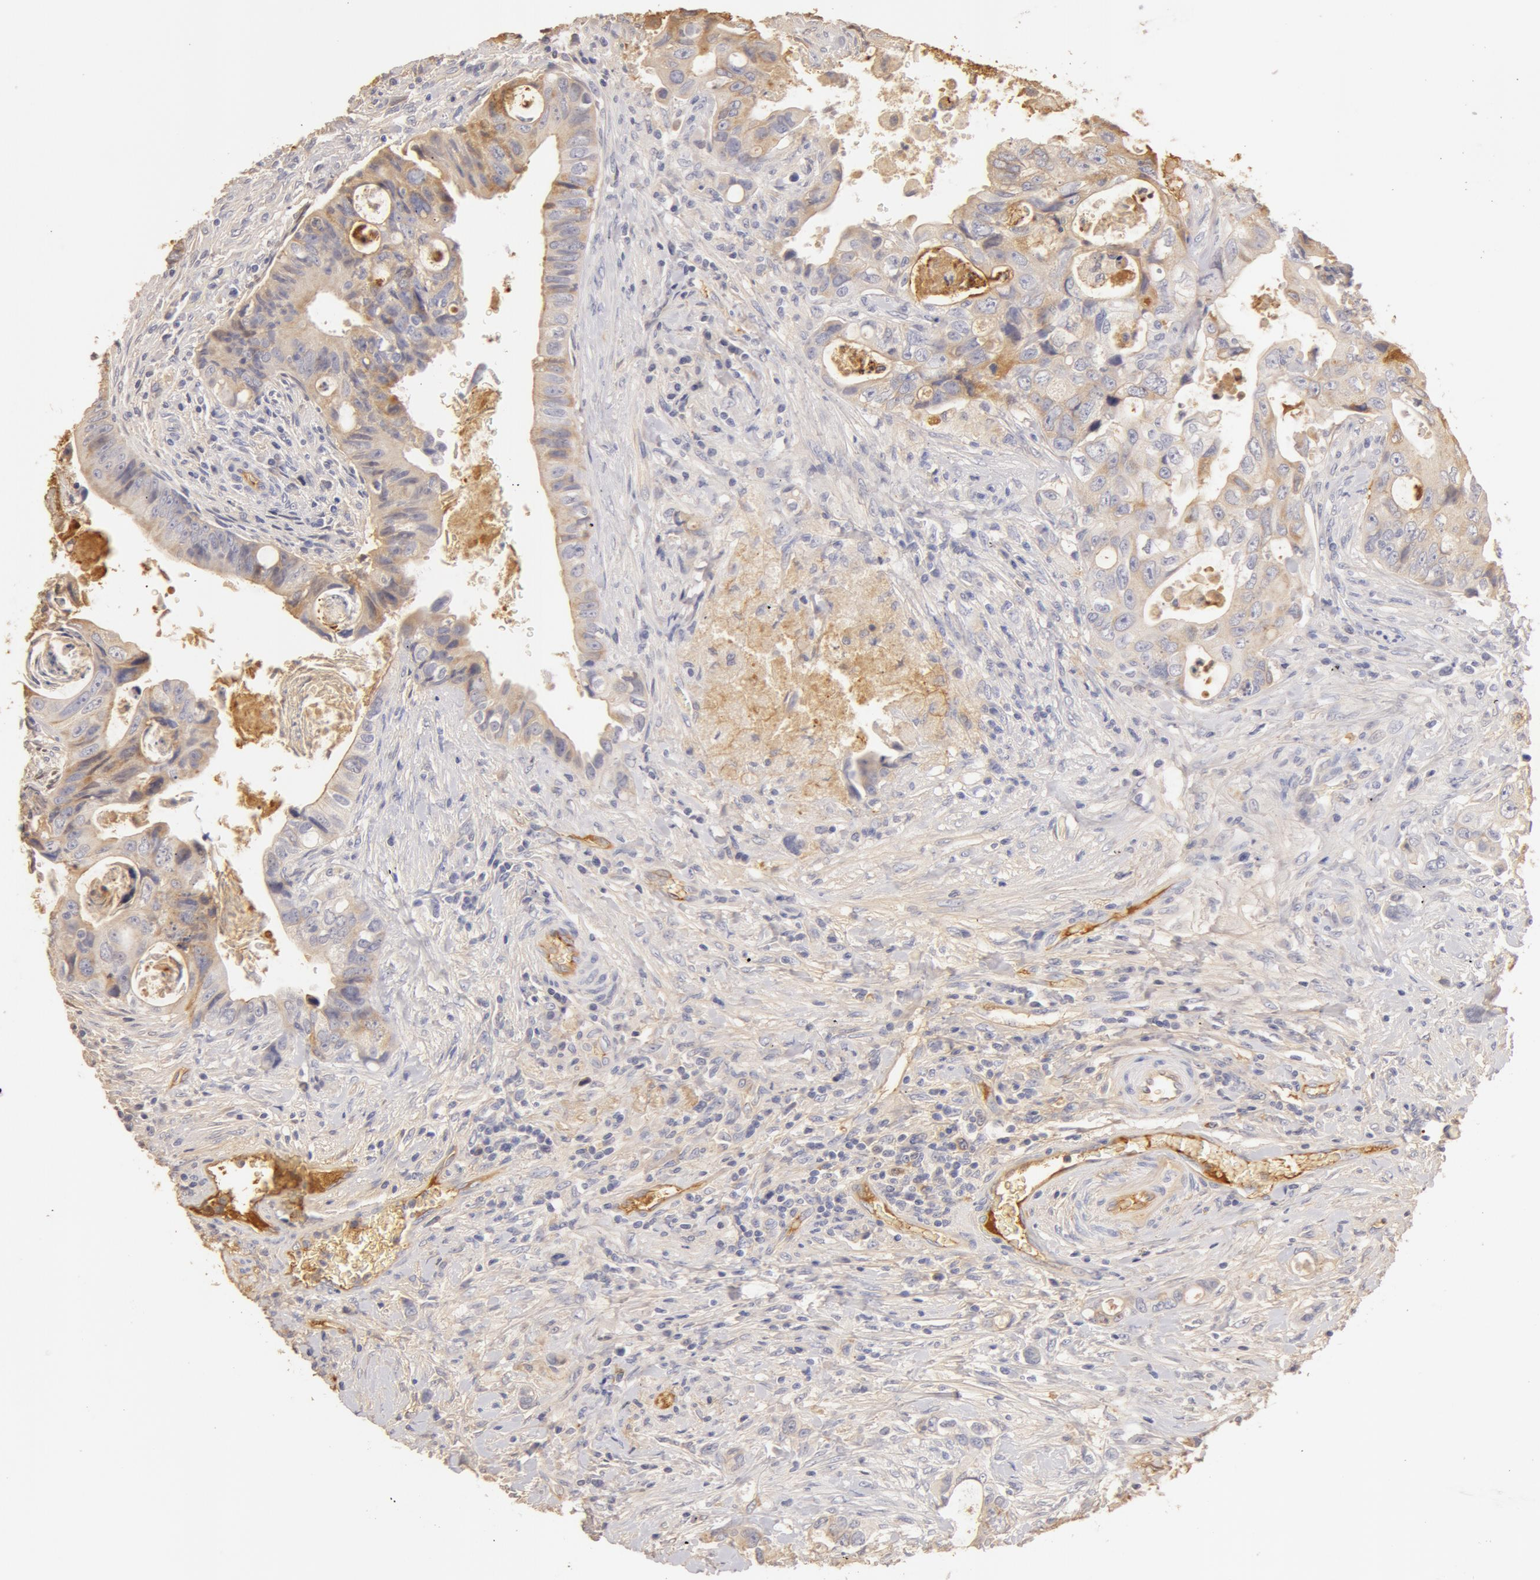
{"staining": {"intensity": "weak", "quantity": ">75%", "location": "cytoplasmic/membranous"}, "tissue": "colorectal cancer", "cell_type": "Tumor cells", "image_type": "cancer", "snomed": [{"axis": "morphology", "description": "Adenocarcinoma, NOS"}, {"axis": "topography", "description": "Rectum"}], "caption": "Immunohistochemistry (IHC) of human colorectal cancer (adenocarcinoma) displays low levels of weak cytoplasmic/membranous expression in approximately >75% of tumor cells.", "gene": "TF", "patient": {"sex": "female", "age": 57}}